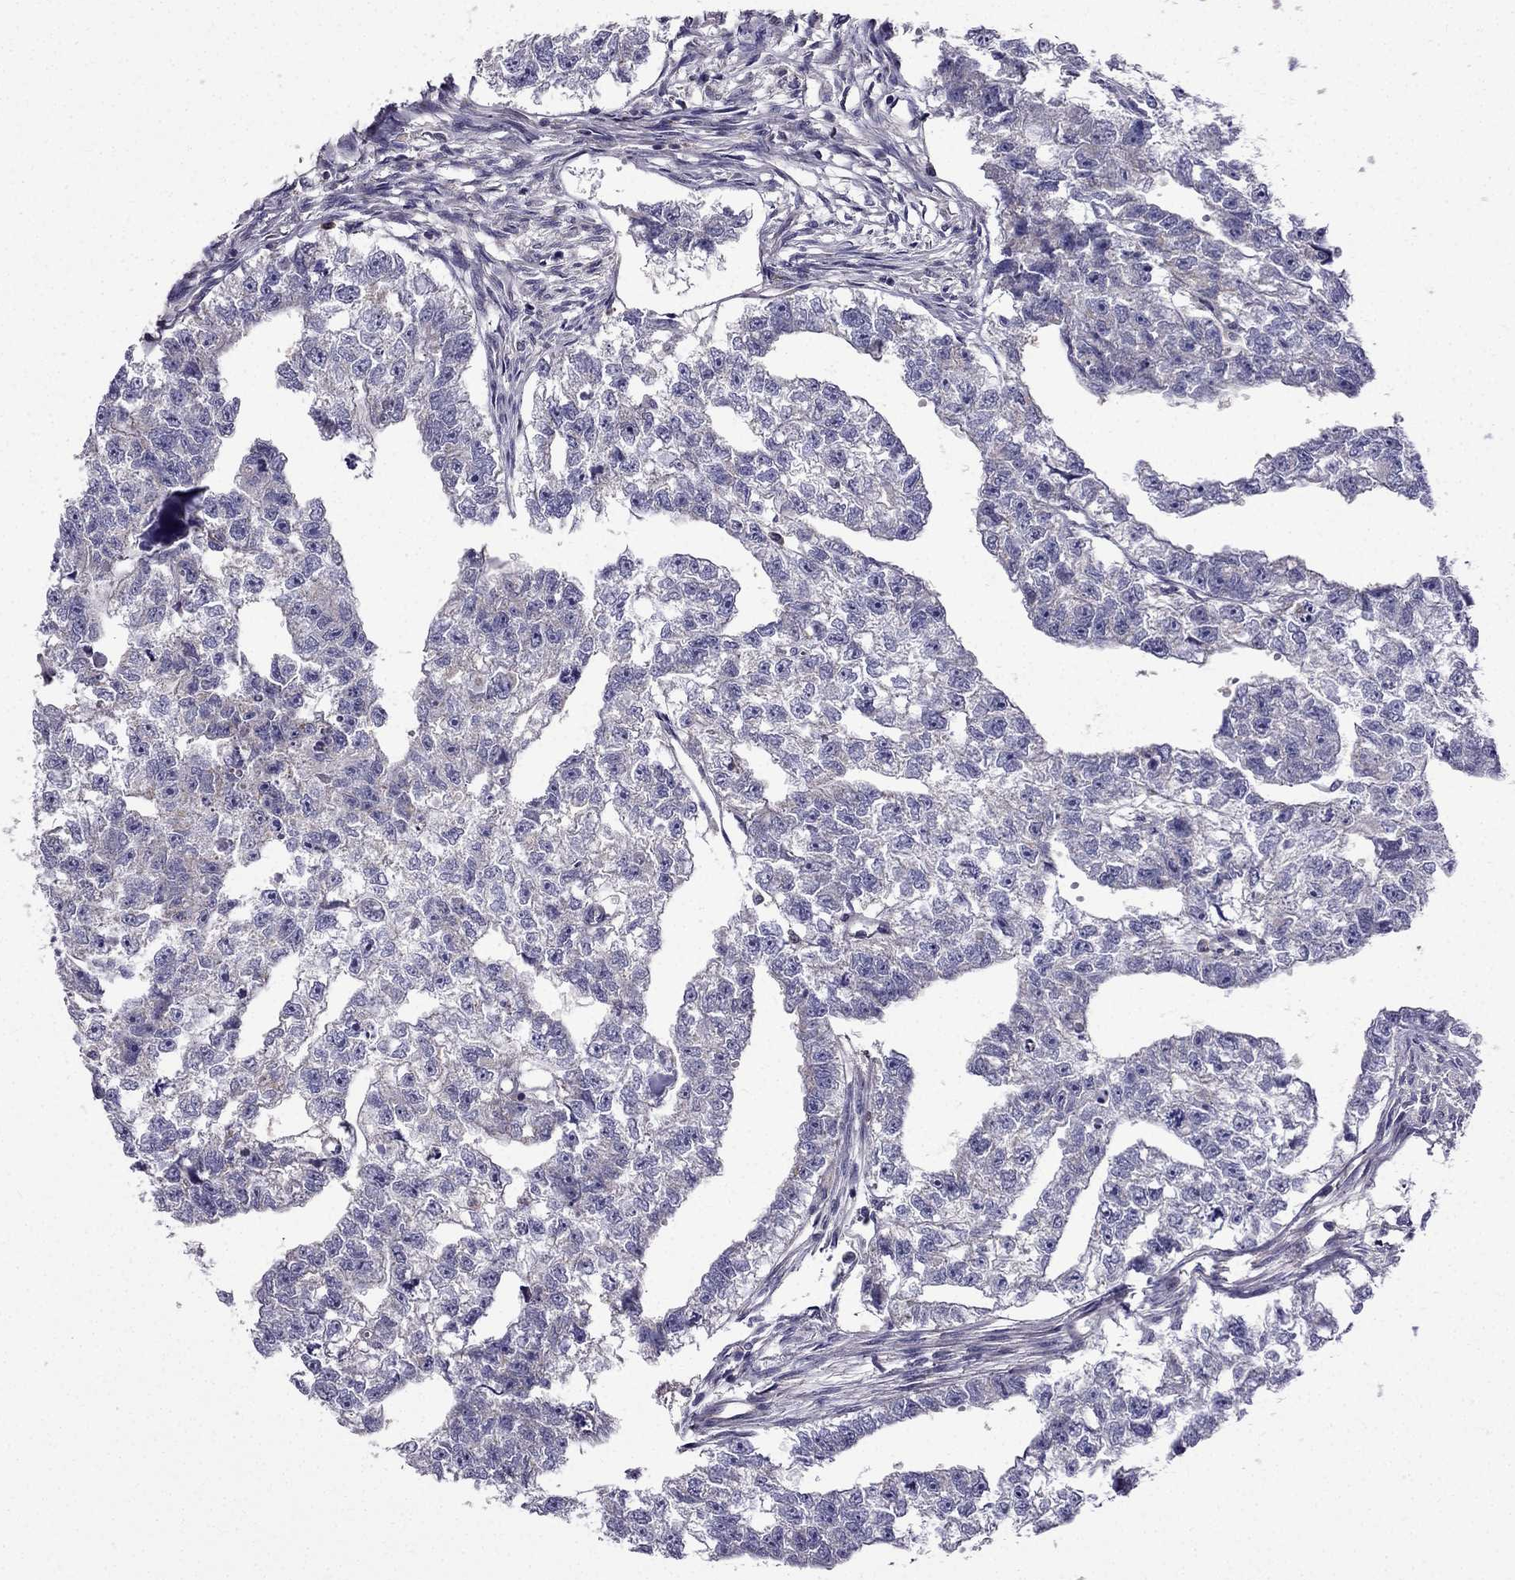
{"staining": {"intensity": "negative", "quantity": "none", "location": "none"}, "tissue": "testis cancer", "cell_type": "Tumor cells", "image_type": "cancer", "snomed": [{"axis": "morphology", "description": "Carcinoma, Embryonal, NOS"}, {"axis": "morphology", "description": "Teratoma, malignant, NOS"}, {"axis": "topography", "description": "Testis"}], "caption": "Testis malignant teratoma was stained to show a protein in brown. There is no significant staining in tumor cells.", "gene": "SLC6A2", "patient": {"sex": "male", "age": 44}}